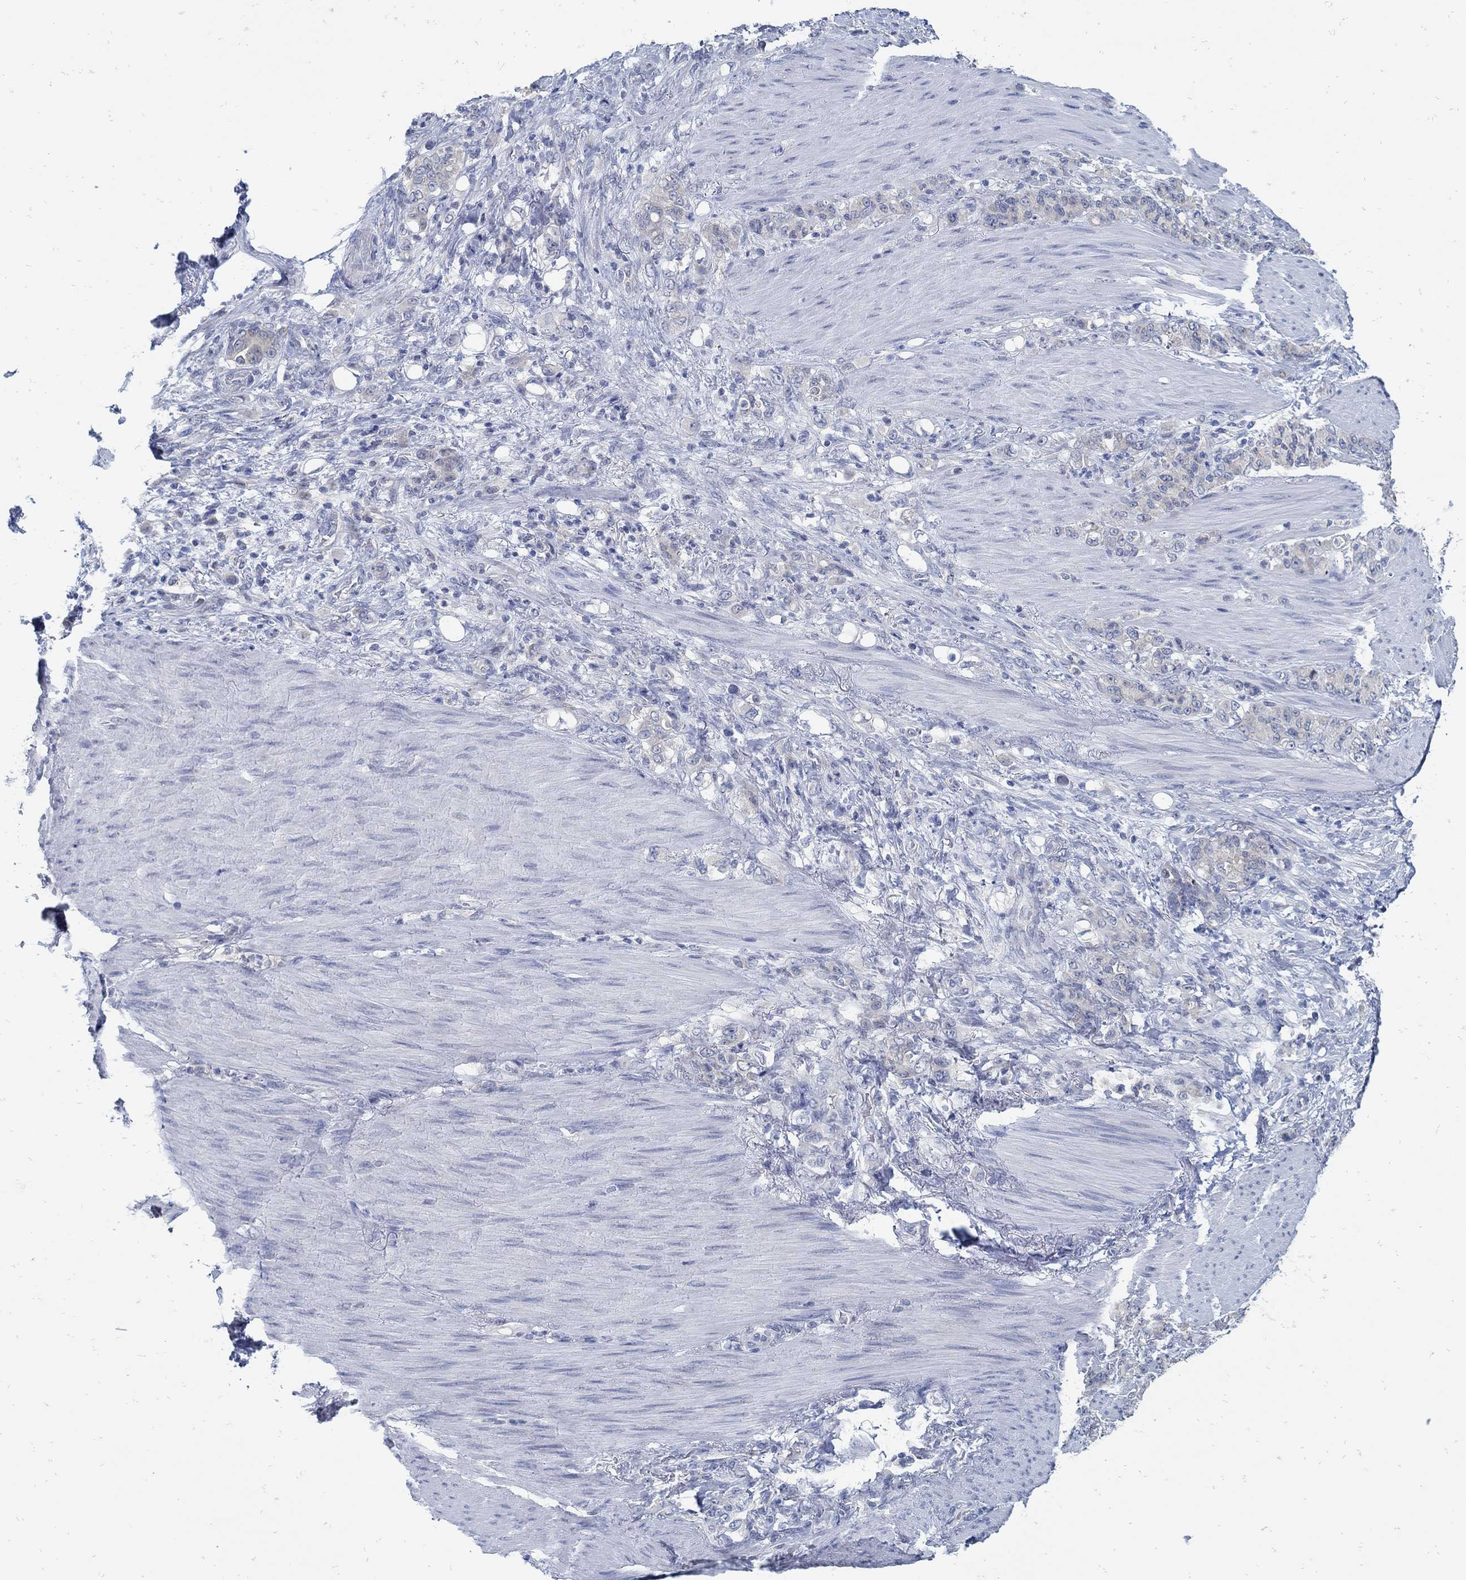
{"staining": {"intensity": "negative", "quantity": "none", "location": "none"}, "tissue": "stomach cancer", "cell_type": "Tumor cells", "image_type": "cancer", "snomed": [{"axis": "morphology", "description": "Normal tissue, NOS"}, {"axis": "morphology", "description": "Adenocarcinoma, NOS"}, {"axis": "topography", "description": "Stomach"}], "caption": "The immunohistochemistry (IHC) histopathology image has no significant staining in tumor cells of stomach cancer tissue. (Immunohistochemistry, brightfield microscopy, high magnification).", "gene": "ZFAND4", "patient": {"sex": "female", "age": 79}}